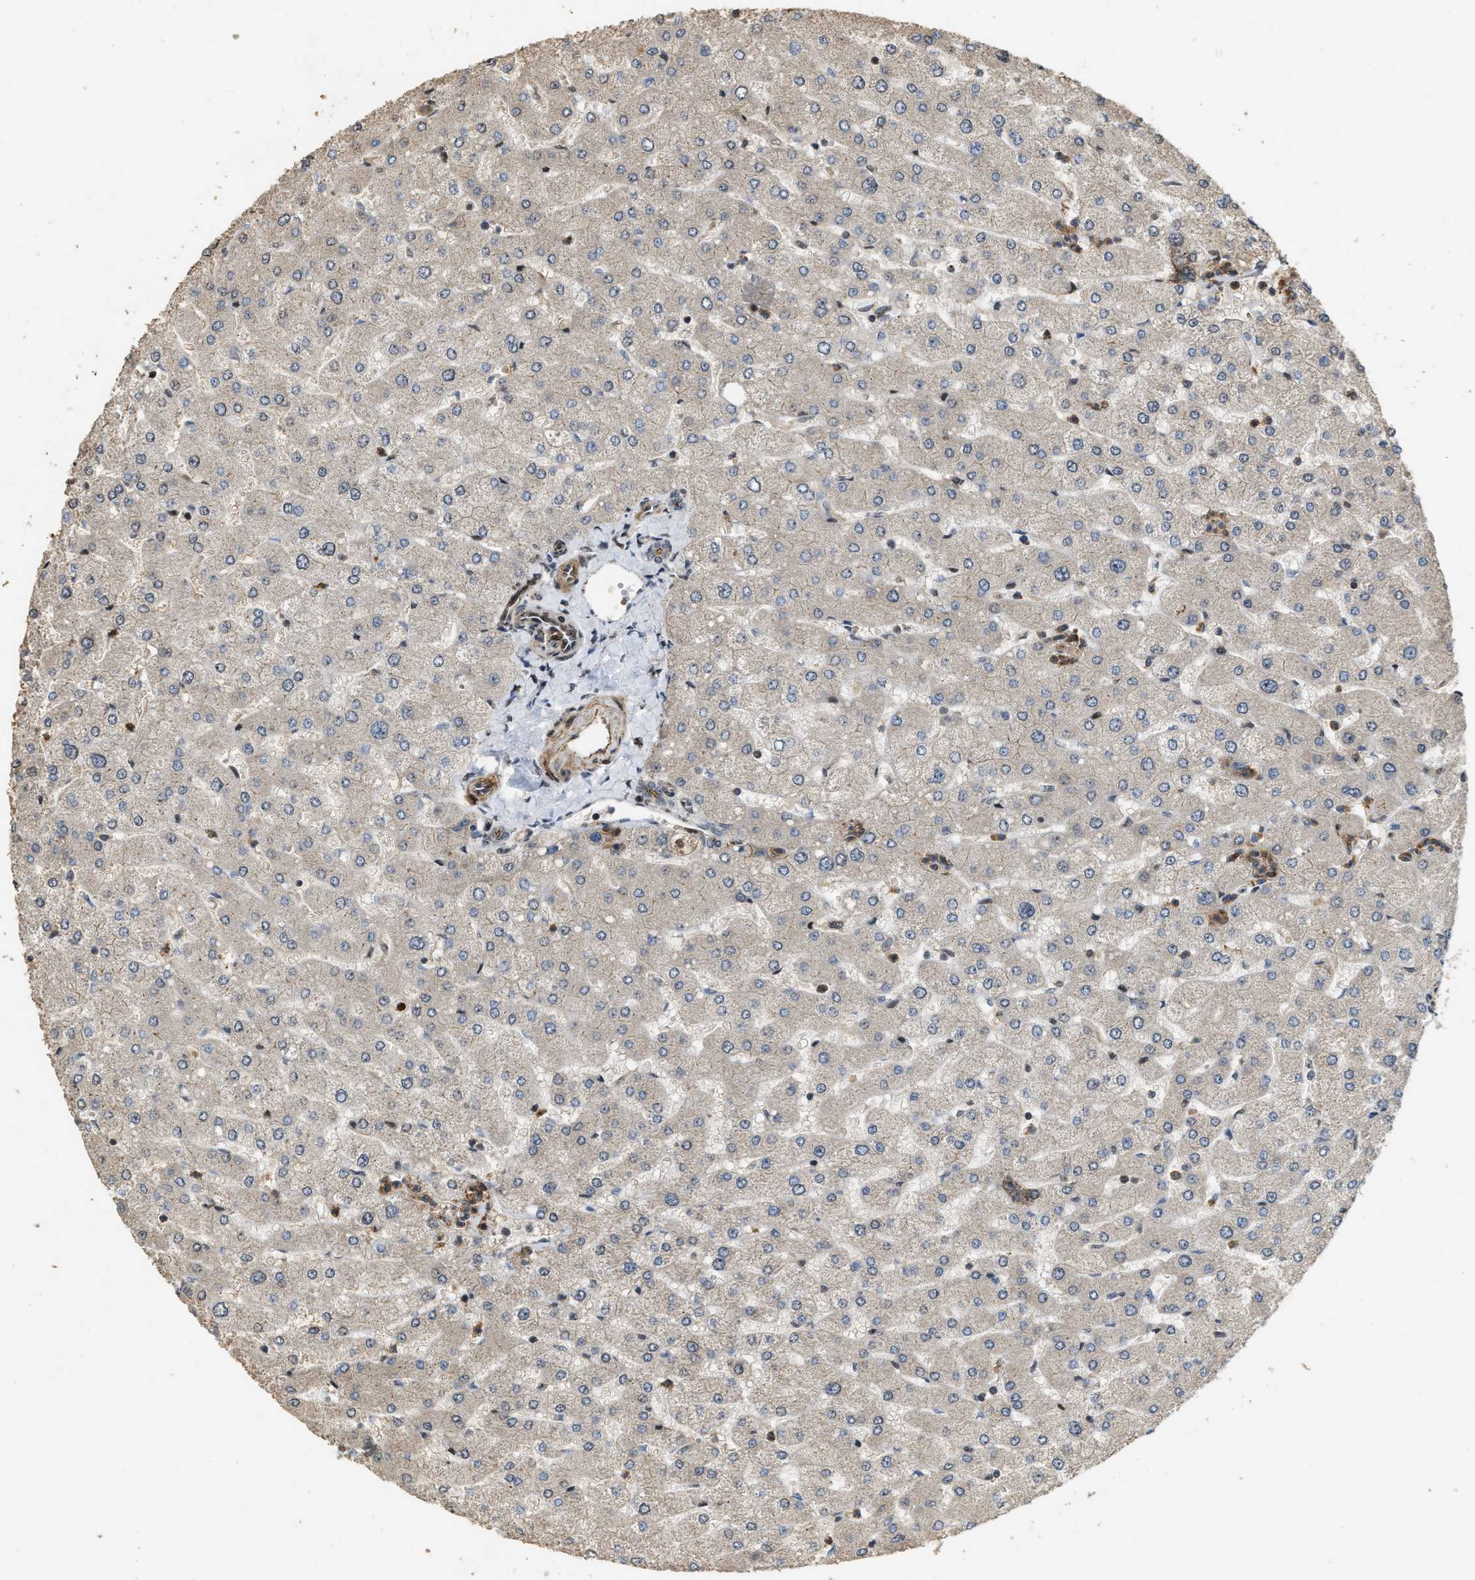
{"staining": {"intensity": "weak", "quantity": "25%-75%", "location": "cytoplasmic/membranous,nuclear"}, "tissue": "liver", "cell_type": "Cholangiocytes", "image_type": "normal", "snomed": [{"axis": "morphology", "description": "Normal tissue, NOS"}, {"axis": "topography", "description": "Liver"}], "caption": "Liver stained for a protein (brown) displays weak cytoplasmic/membranous,nuclear positive staining in approximately 25%-75% of cholangiocytes.", "gene": "DPF2", "patient": {"sex": "male", "age": 55}}